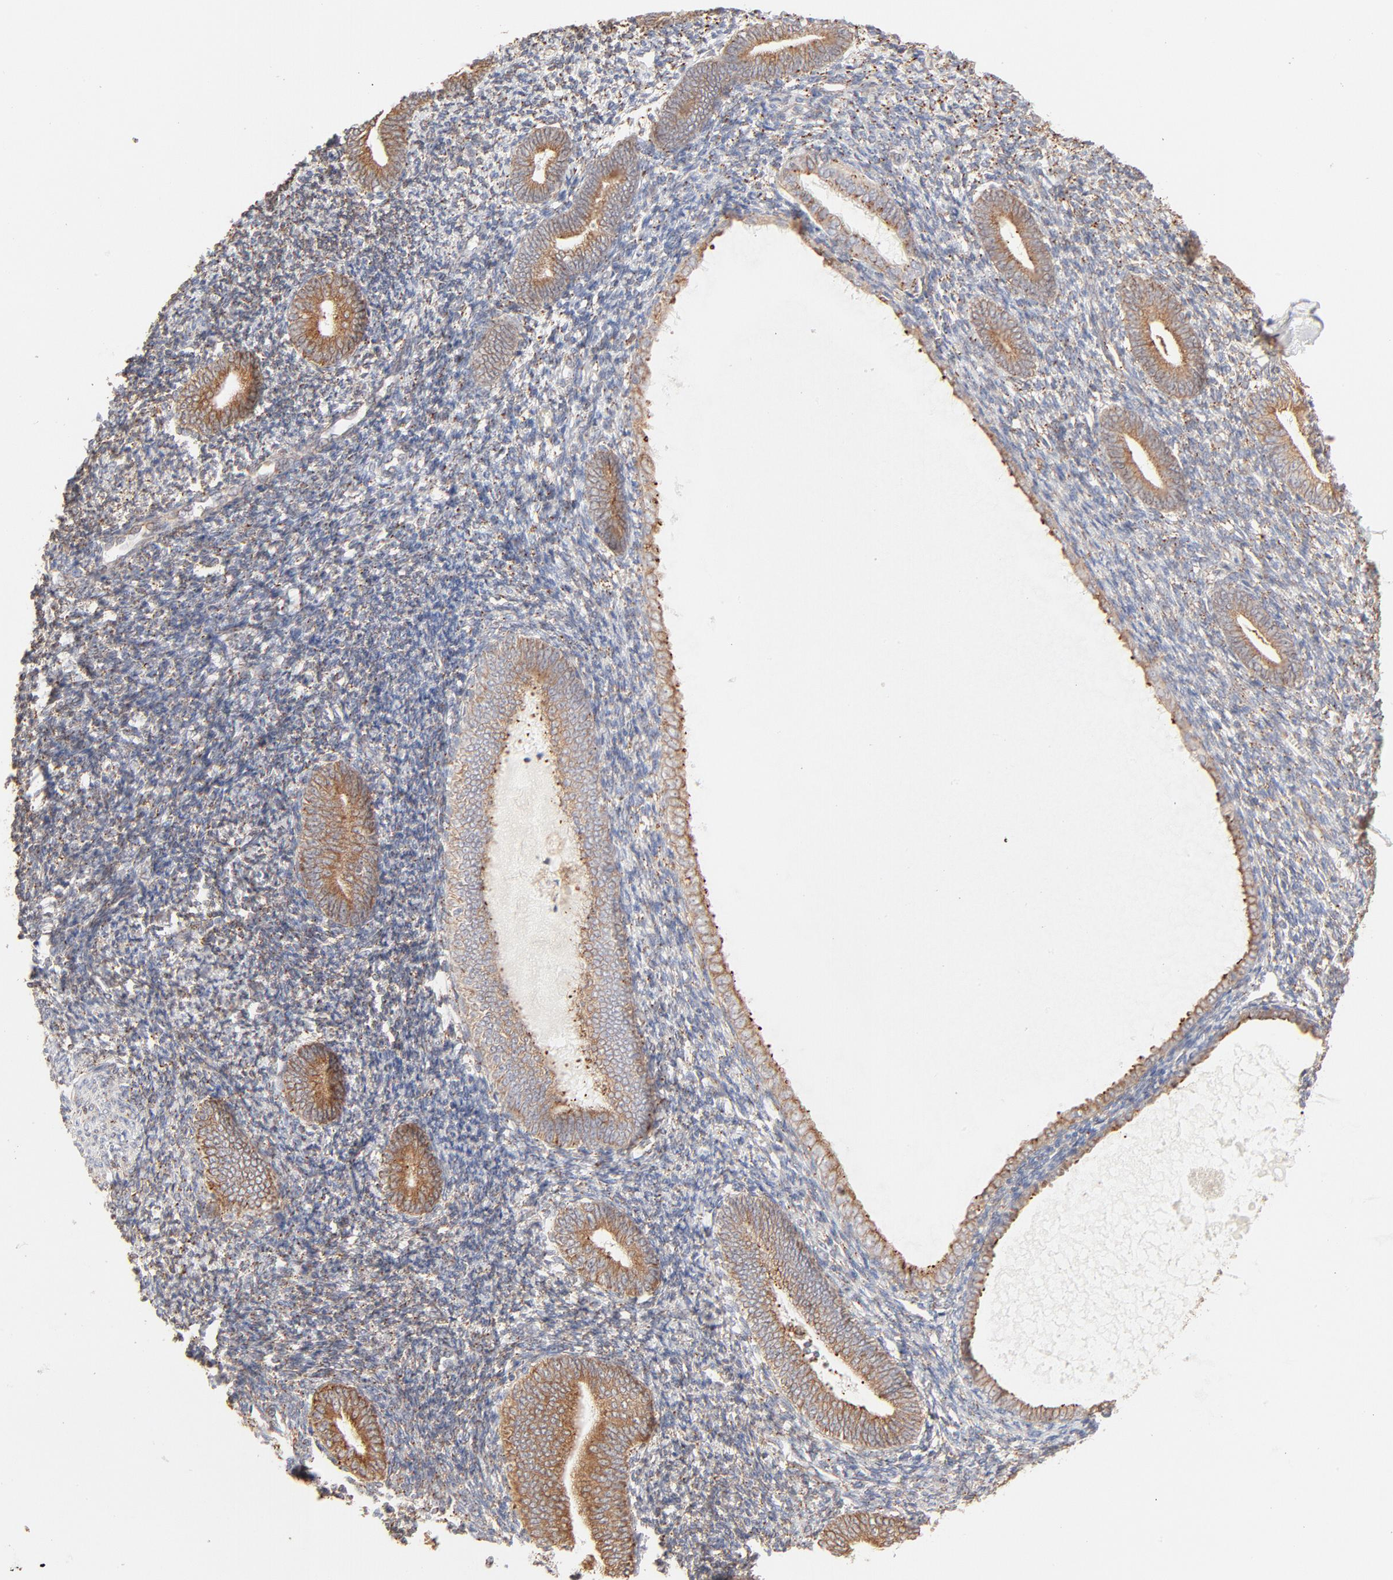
{"staining": {"intensity": "weak", "quantity": ">75%", "location": "cytoplasmic/membranous"}, "tissue": "endometrium", "cell_type": "Cells in endometrial stroma", "image_type": "normal", "snomed": [{"axis": "morphology", "description": "Normal tissue, NOS"}, {"axis": "topography", "description": "Endometrium"}], "caption": "DAB immunohistochemical staining of normal endometrium shows weak cytoplasmic/membranous protein positivity in approximately >75% of cells in endometrial stroma. (Stains: DAB (3,3'-diaminobenzidine) in brown, nuclei in blue, Microscopy: brightfield microscopy at high magnification).", "gene": "PARP12", "patient": {"sex": "female", "age": 57}}